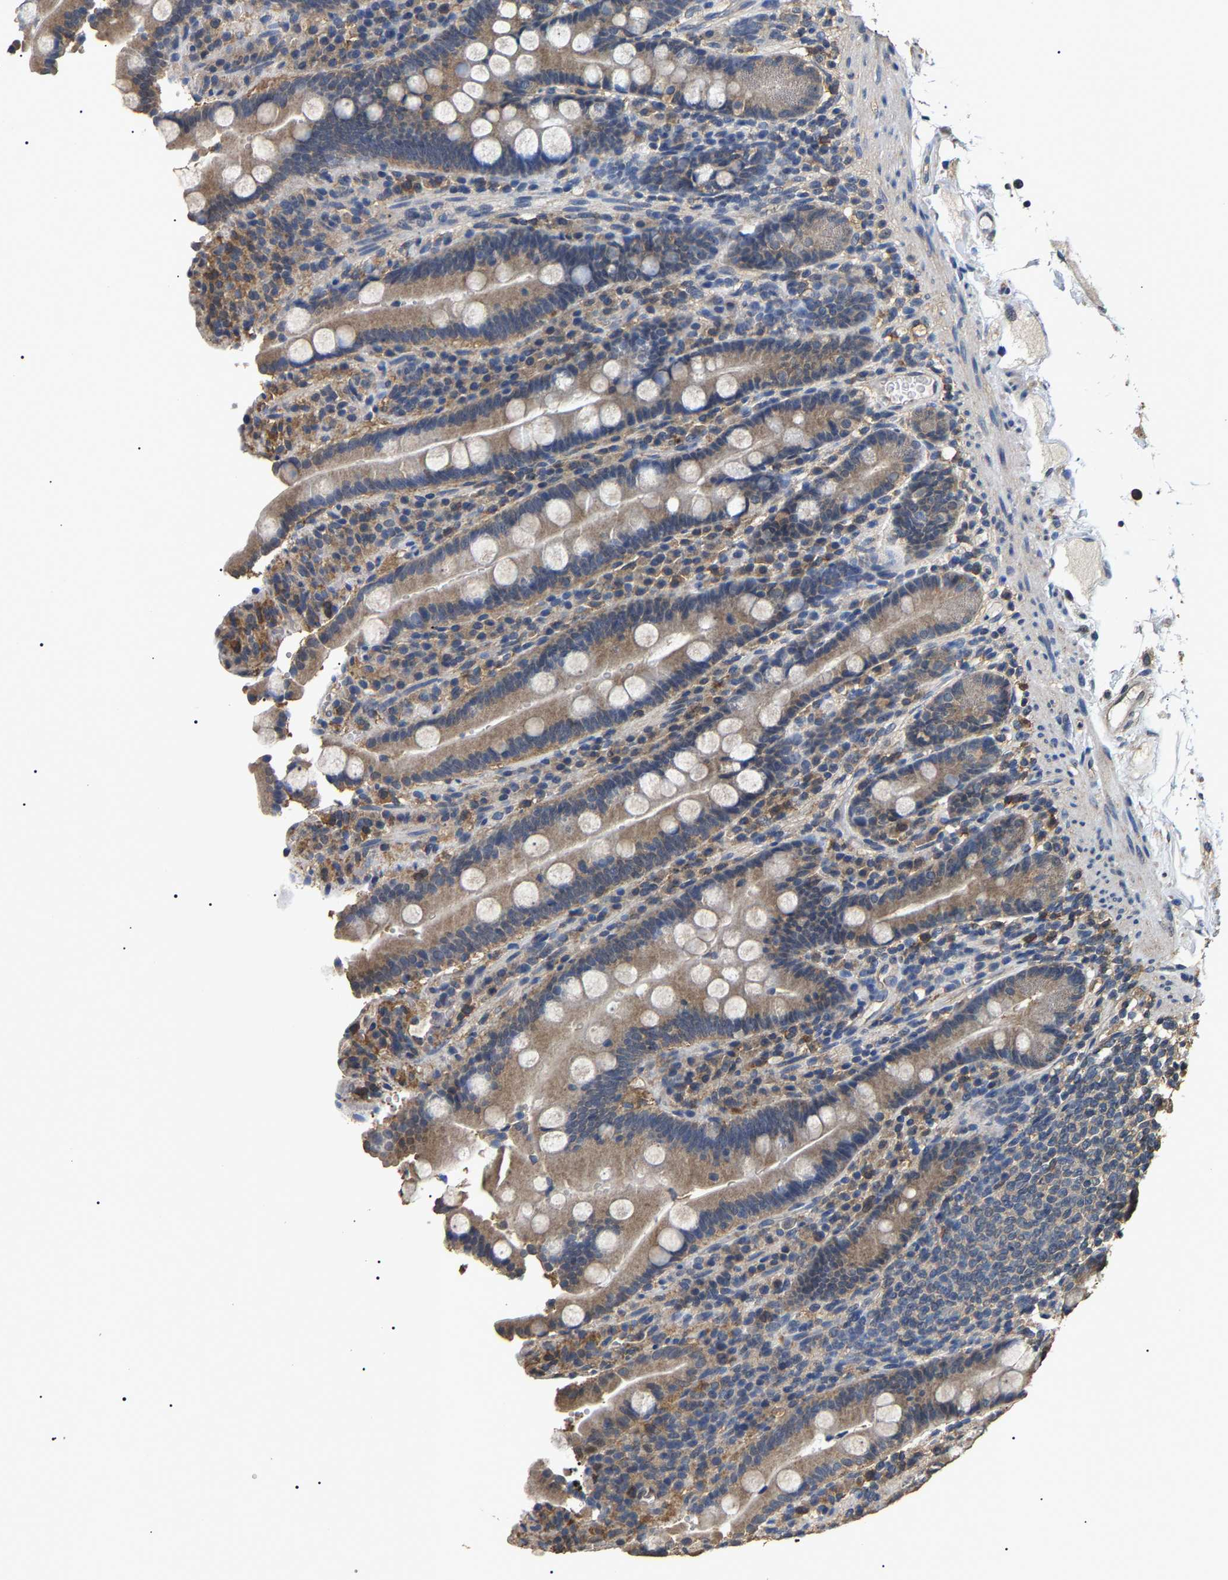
{"staining": {"intensity": "weak", "quantity": ">75%", "location": "cytoplasmic/membranous"}, "tissue": "duodenum", "cell_type": "Glandular cells", "image_type": "normal", "snomed": [{"axis": "morphology", "description": "Normal tissue, NOS"}, {"axis": "topography", "description": "Small intestine, NOS"}], "caption": "Duodenum stained for a protein (brown) demonstrates weak cytoplasmic/membranous positive positivity in about >75% of glandular cells.", "gene": "PSMD8", "patient": {"sex": "female", "age": 71}}